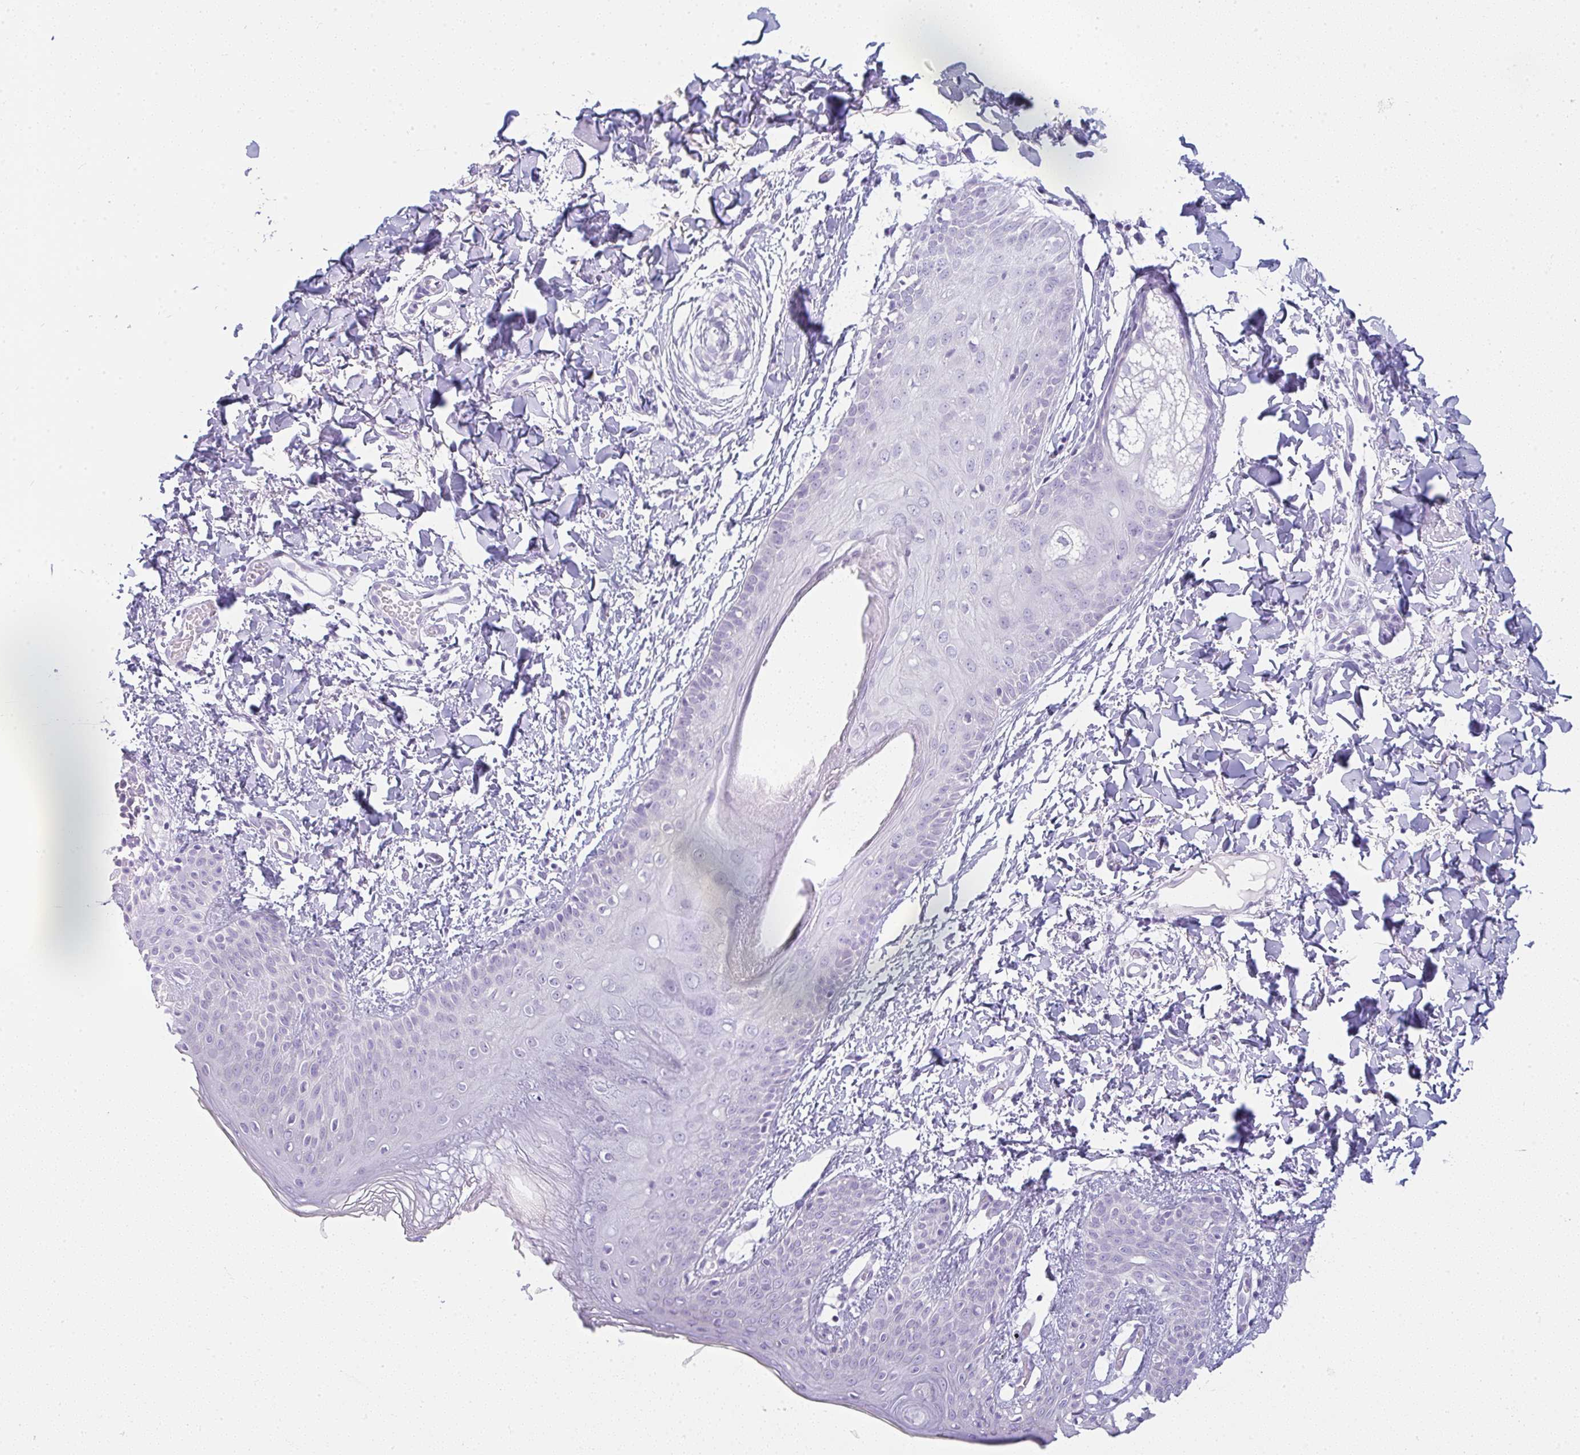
{"staining": {"intensity": "negative", "quantity": "none", "location": "none"}, "tissue": "skin", "cell_type": "Fibroblasts", "image_type": "normal", "snomed": [{"axis": "morphology", "description": "Normal tissue, NOS"}, {"axis": "topography", "description": "Skin"}], "caption": "There is no significant staining in fibroblasts of skin.", "gene": "LPAR4", "patient": {"sex": "male", "age": 16}}